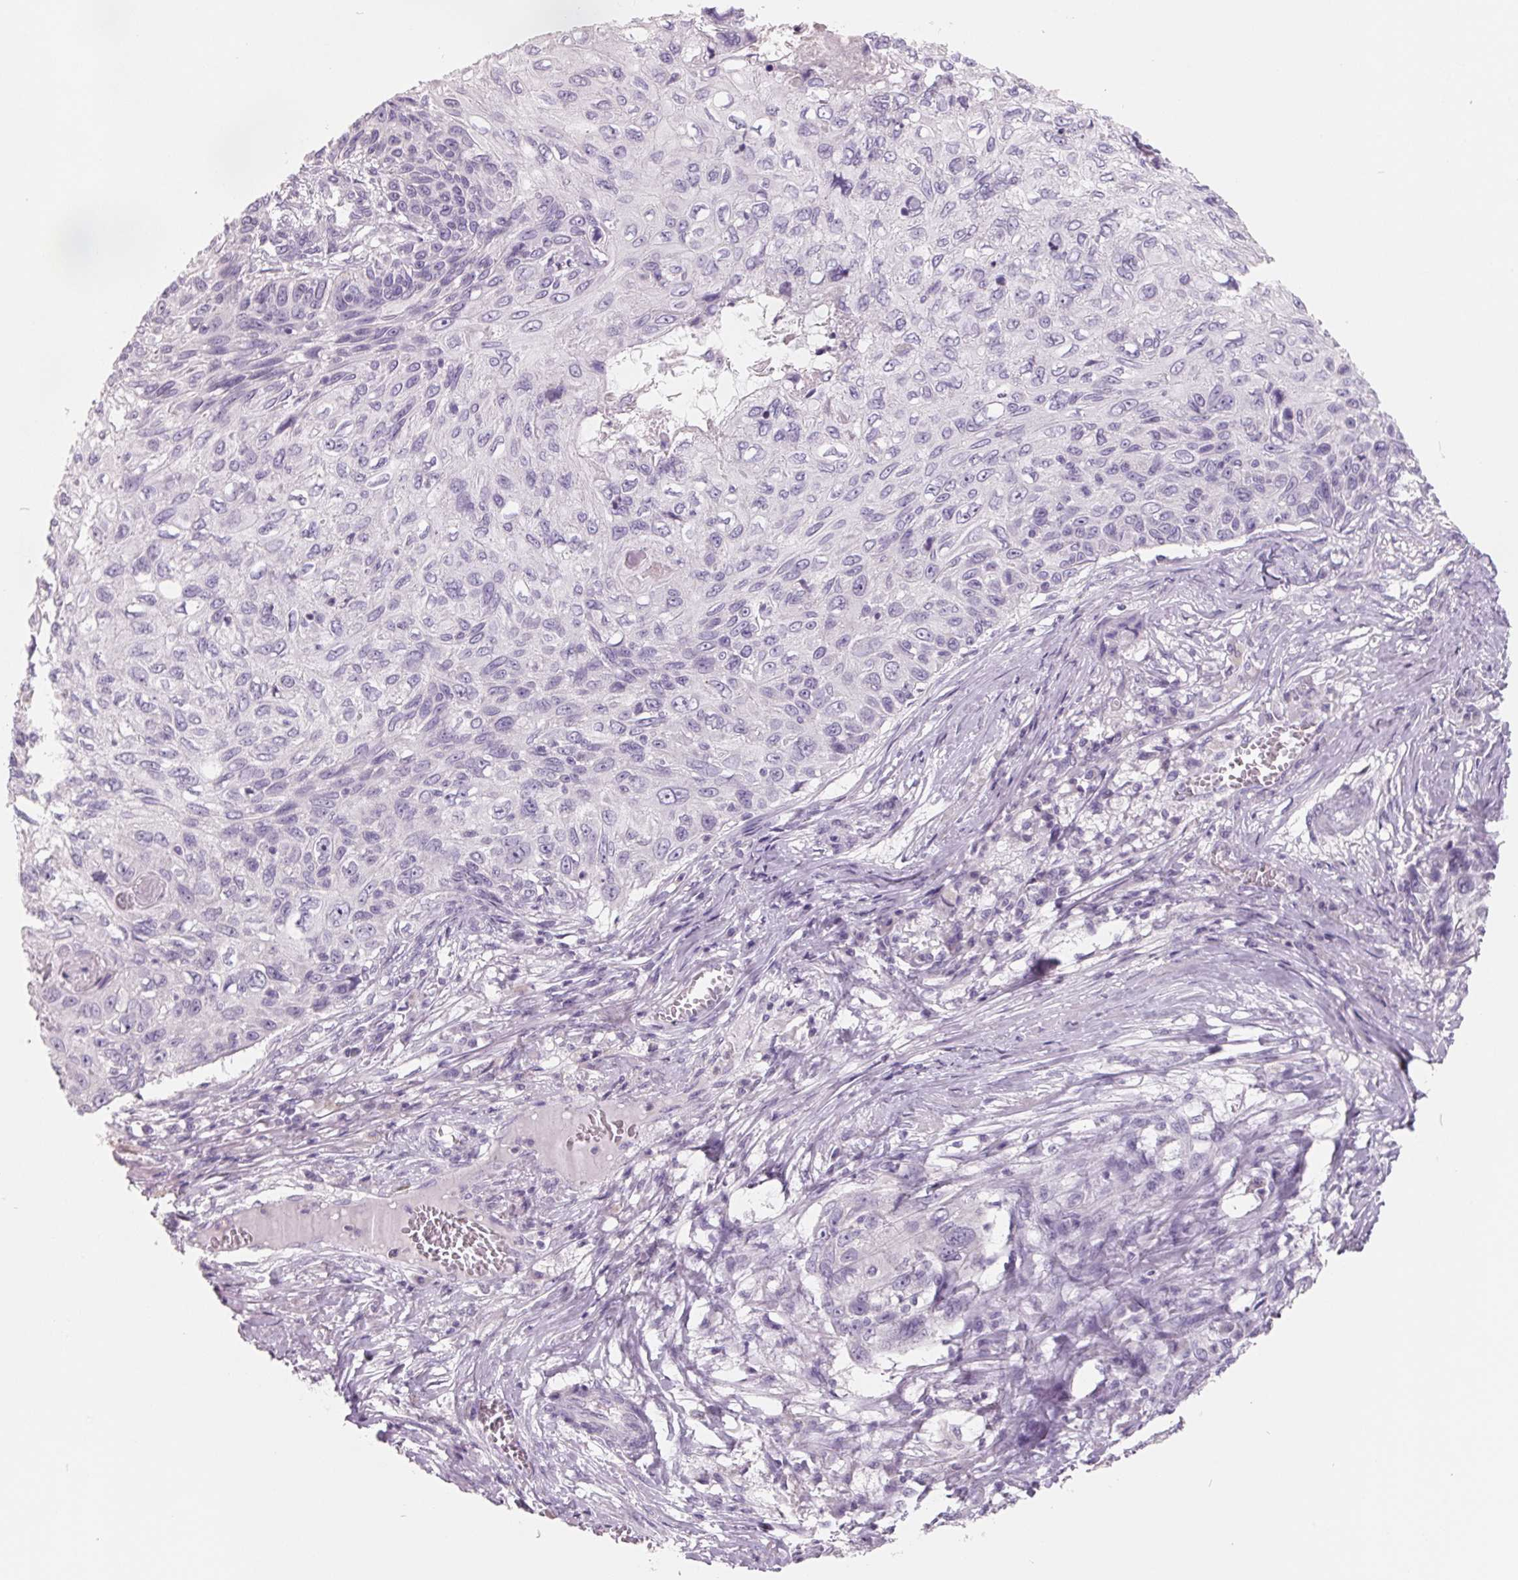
{"staining": {"intensity": "negative", "quantity": "none", "location": "none"}, "tissue": "skin cancer", "cell_type": "Tumor cells", "image_type": "cancer", "snomed": [{"axis": "morphology", "description": "Squamous cell carcinoma, NOS"}, {"axis": "topography", "description": "Skin"}], "caption": "A high-resolution photomicrograph shows immunohistochemistry staining of skin cancer, which demonstrates no significant positivity in tumor cells.", "gene": "FTCD", "patient": {"sex": "male", "age": 92}}